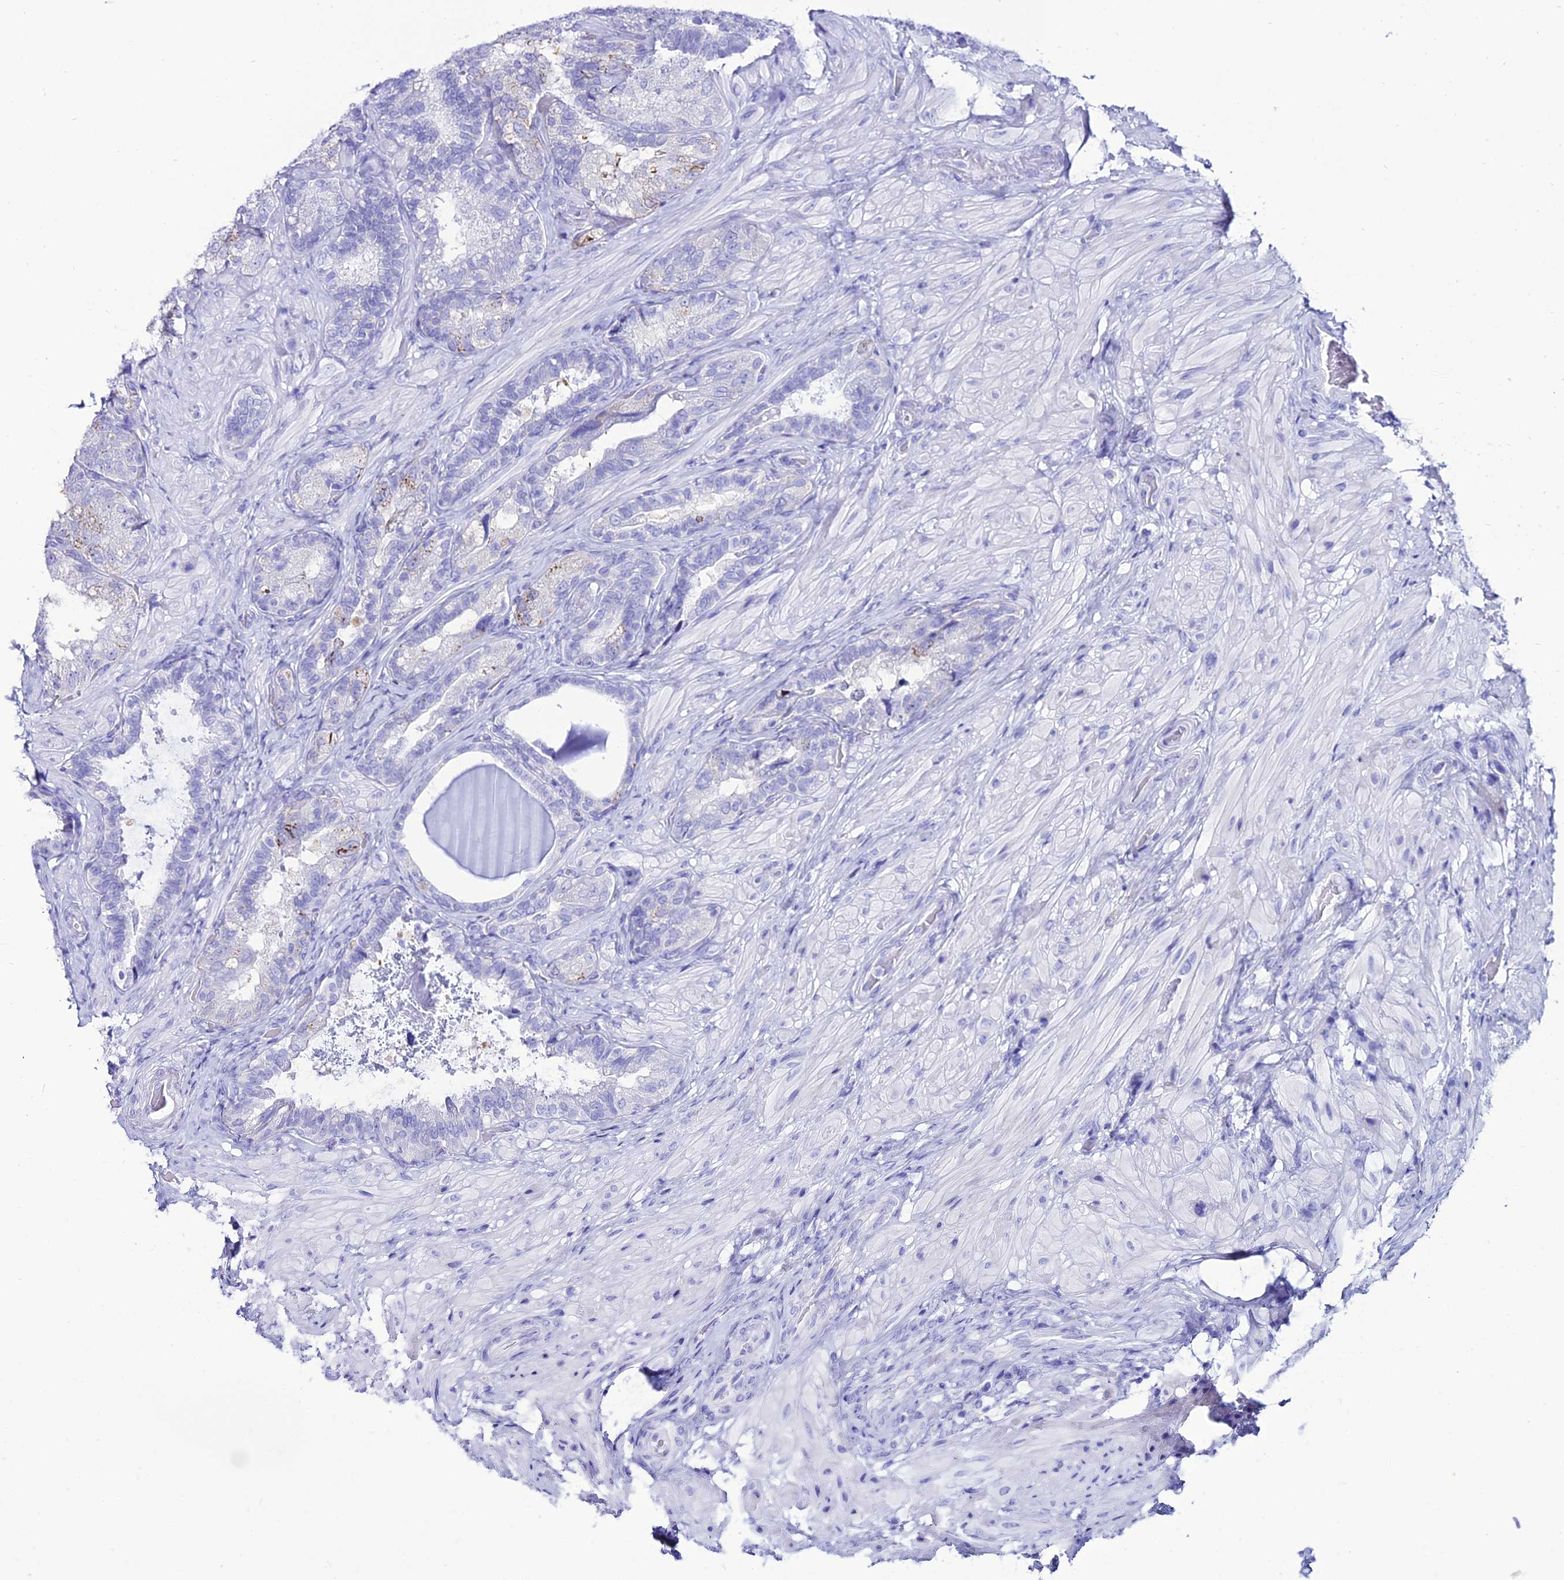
{"staining": {"intensity": "negative", "quantity": "none", "location": "none"}, "tissue": "seminal vesicle", "cell_type": "Glandular cells", "image_type": "normal", "snomed": [{"axis": "morphology", "description": "Normal tissue, NOS"}, {"axis": "topography", "description": "Prostate and seminal vesicle, NOS"}, {"axis": "topography", "description": "Prostate"}, {"axis": "topography", "description": "Seminal veicle"}], "caption": "Glandular cells show no significant protein expression in normal seminal vesicle. The staining is performed using DAB brown chromogen with nuclei counter-stained in using hematoxylin.", "gene": "OR4D5", "patient": {"sex": "male", "age": 67}}